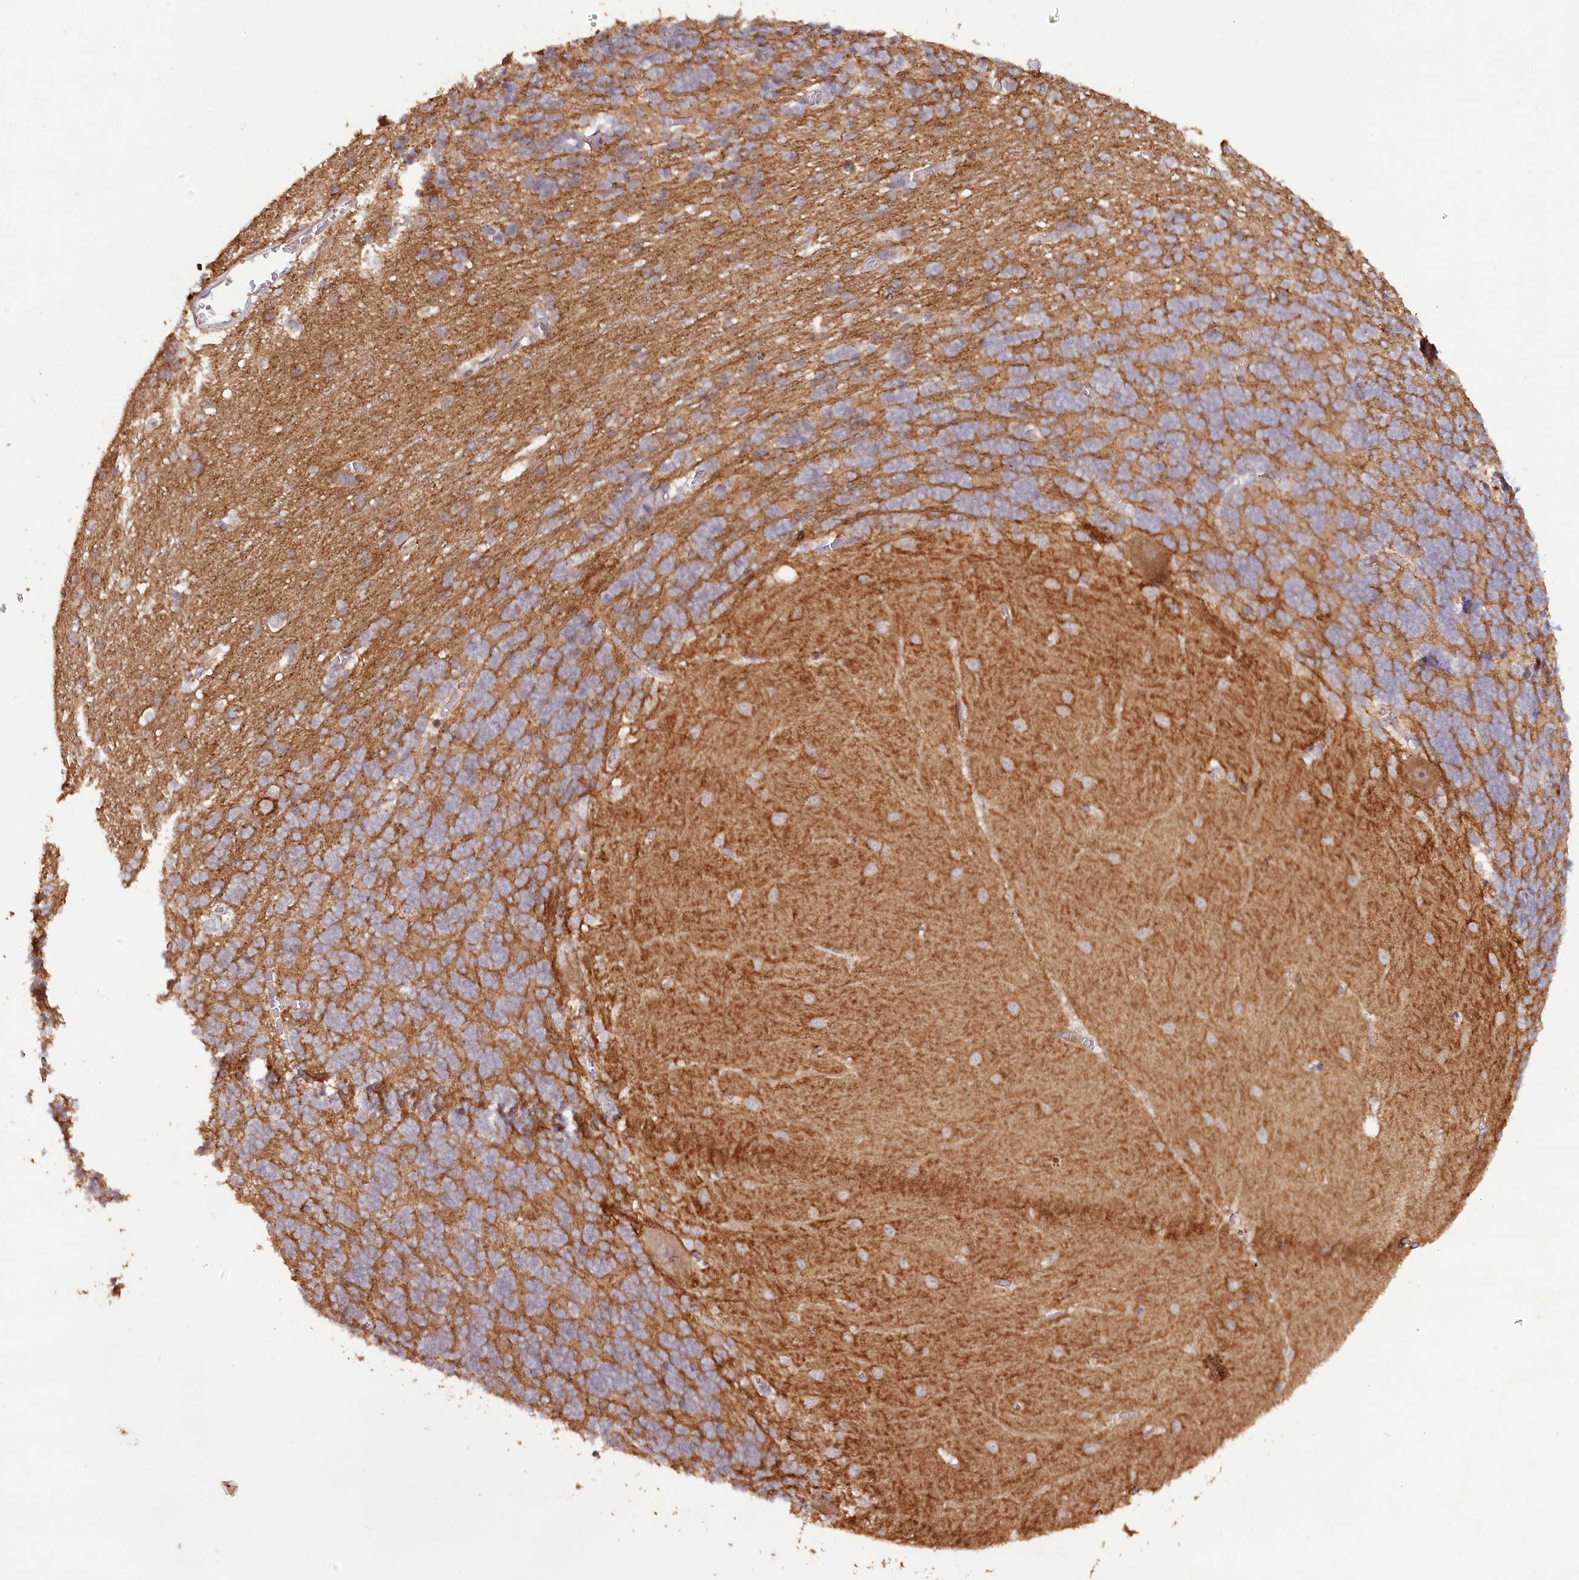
{"staining": {"intensity": "weak", "quantity": "25%-75%", "location": "cytoplasmic/membranous"}, "tissue": "cerebellum", "cell_type": "Cells in granular layer", "image_type": "normal", "snomed": [{"axis": "morphology", "description": "Normal tissue, NOS"}, {"axis": "topography", "description": "Cerebellum"}], "caption": "Benign cerebellum was stained to show a protein in brown. There is low levels of weak cytoplasmic/membranous expression in about 25%-75% of cells in granular layer. (Stains: DAB in brown, nuclei in blue, Microscopy: brightfield microscopy at high magnification).", "gene": "IRAK1BP1", "patient": {"sex": "male", "age": 37}}